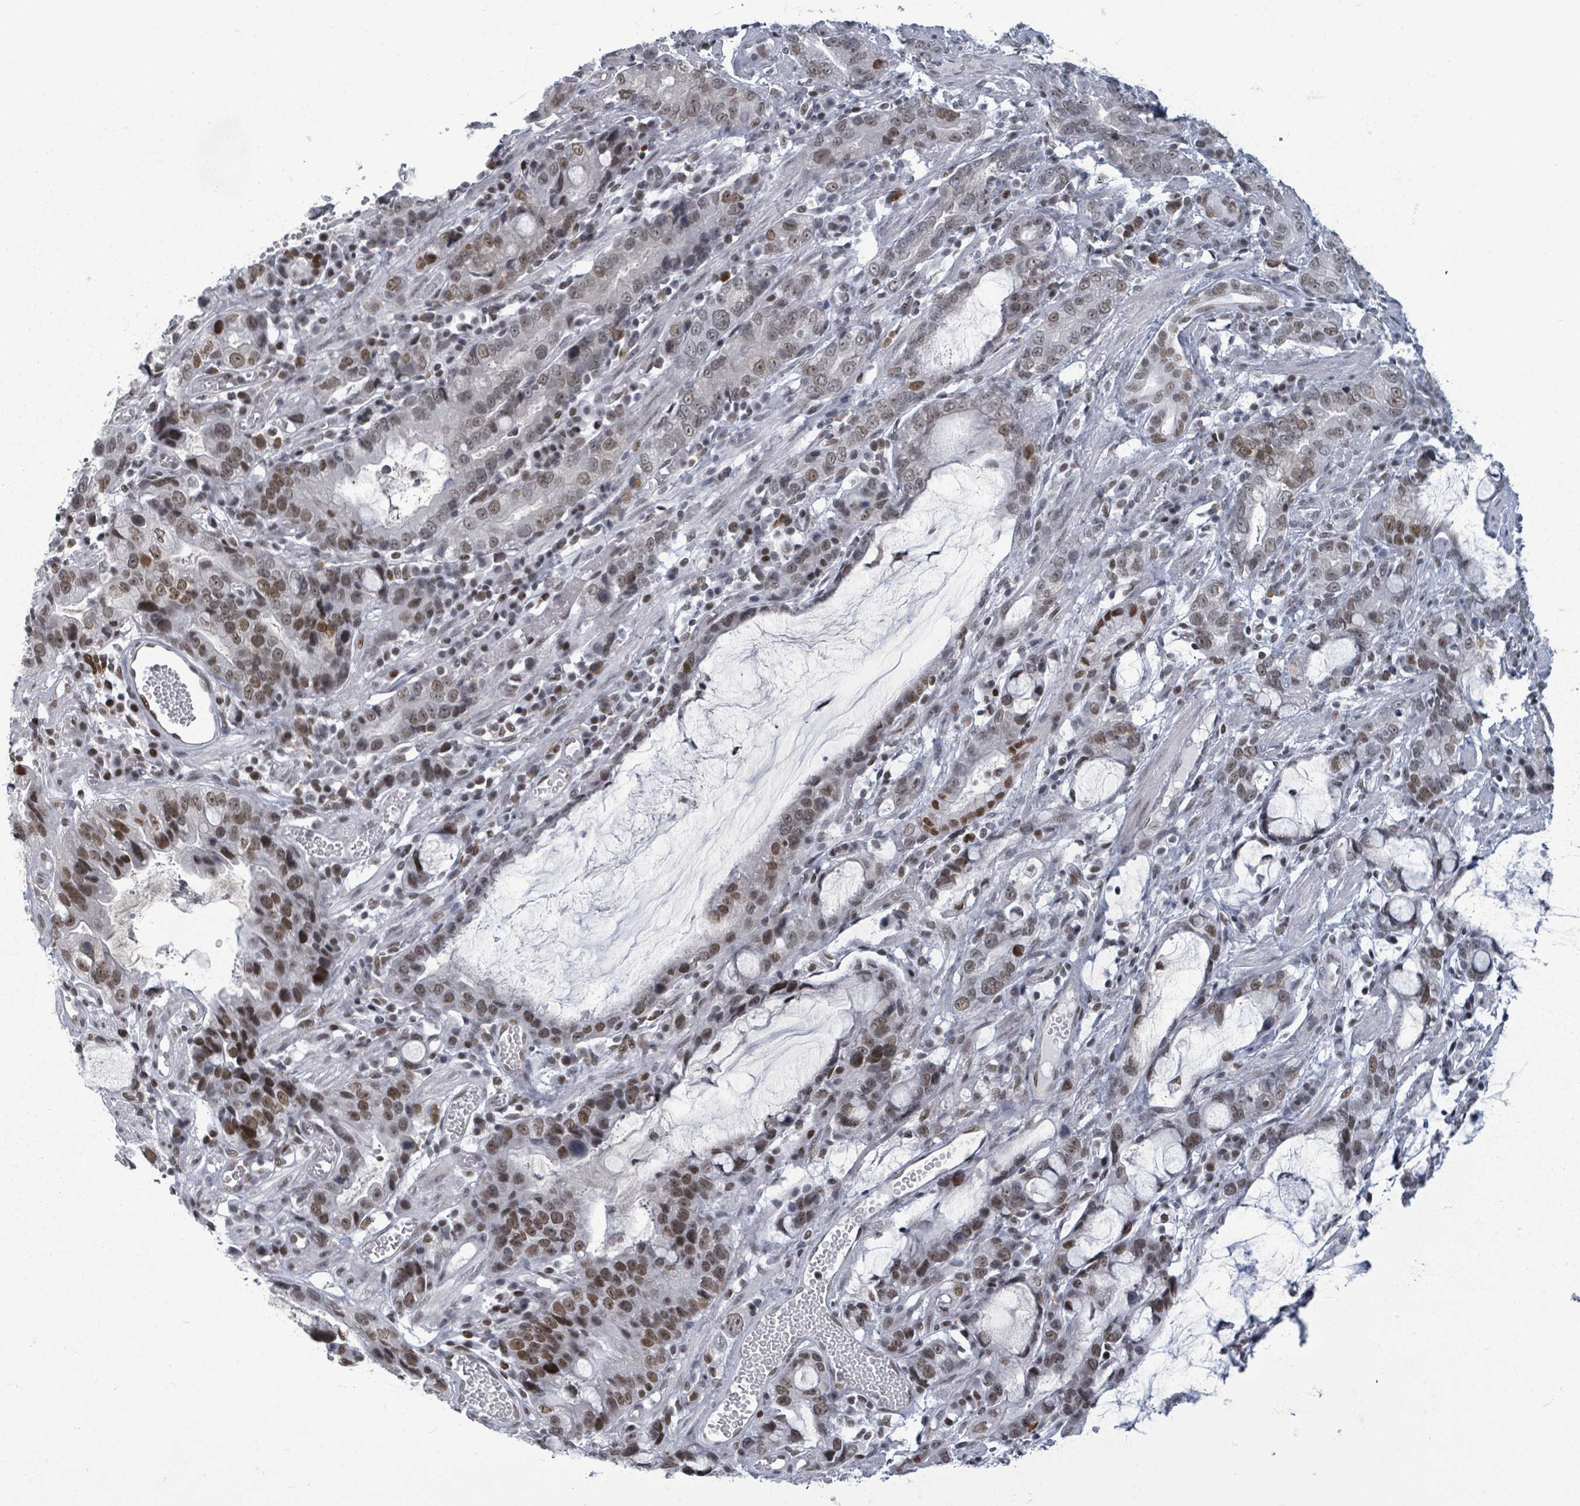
{"staining": {"intensity": "moderate", "quantity": "25%-75%", "location": "nuclear"}, "tissue": "stomach cancer", "cell_type": "Tumor cells", "image_type": "cancer", "snomed": [{"axis": "morphology", "description": "Adenocarcinoma, NOS"}, {"axis": "topography", "description": "Stomach"}], "caption": "High-magnification brightfield microscopy of stomach adenocarcinoma stained with DAB (brown) and counterstained with hematoxylin (blue). tumor cells exhibit moderate nuclear positivity is appreciated in approximately25%-75% of cells. Nuclei are stained in blue.", "gene": "ERCC5", "patient": {"sex": "male", "age": 55}}